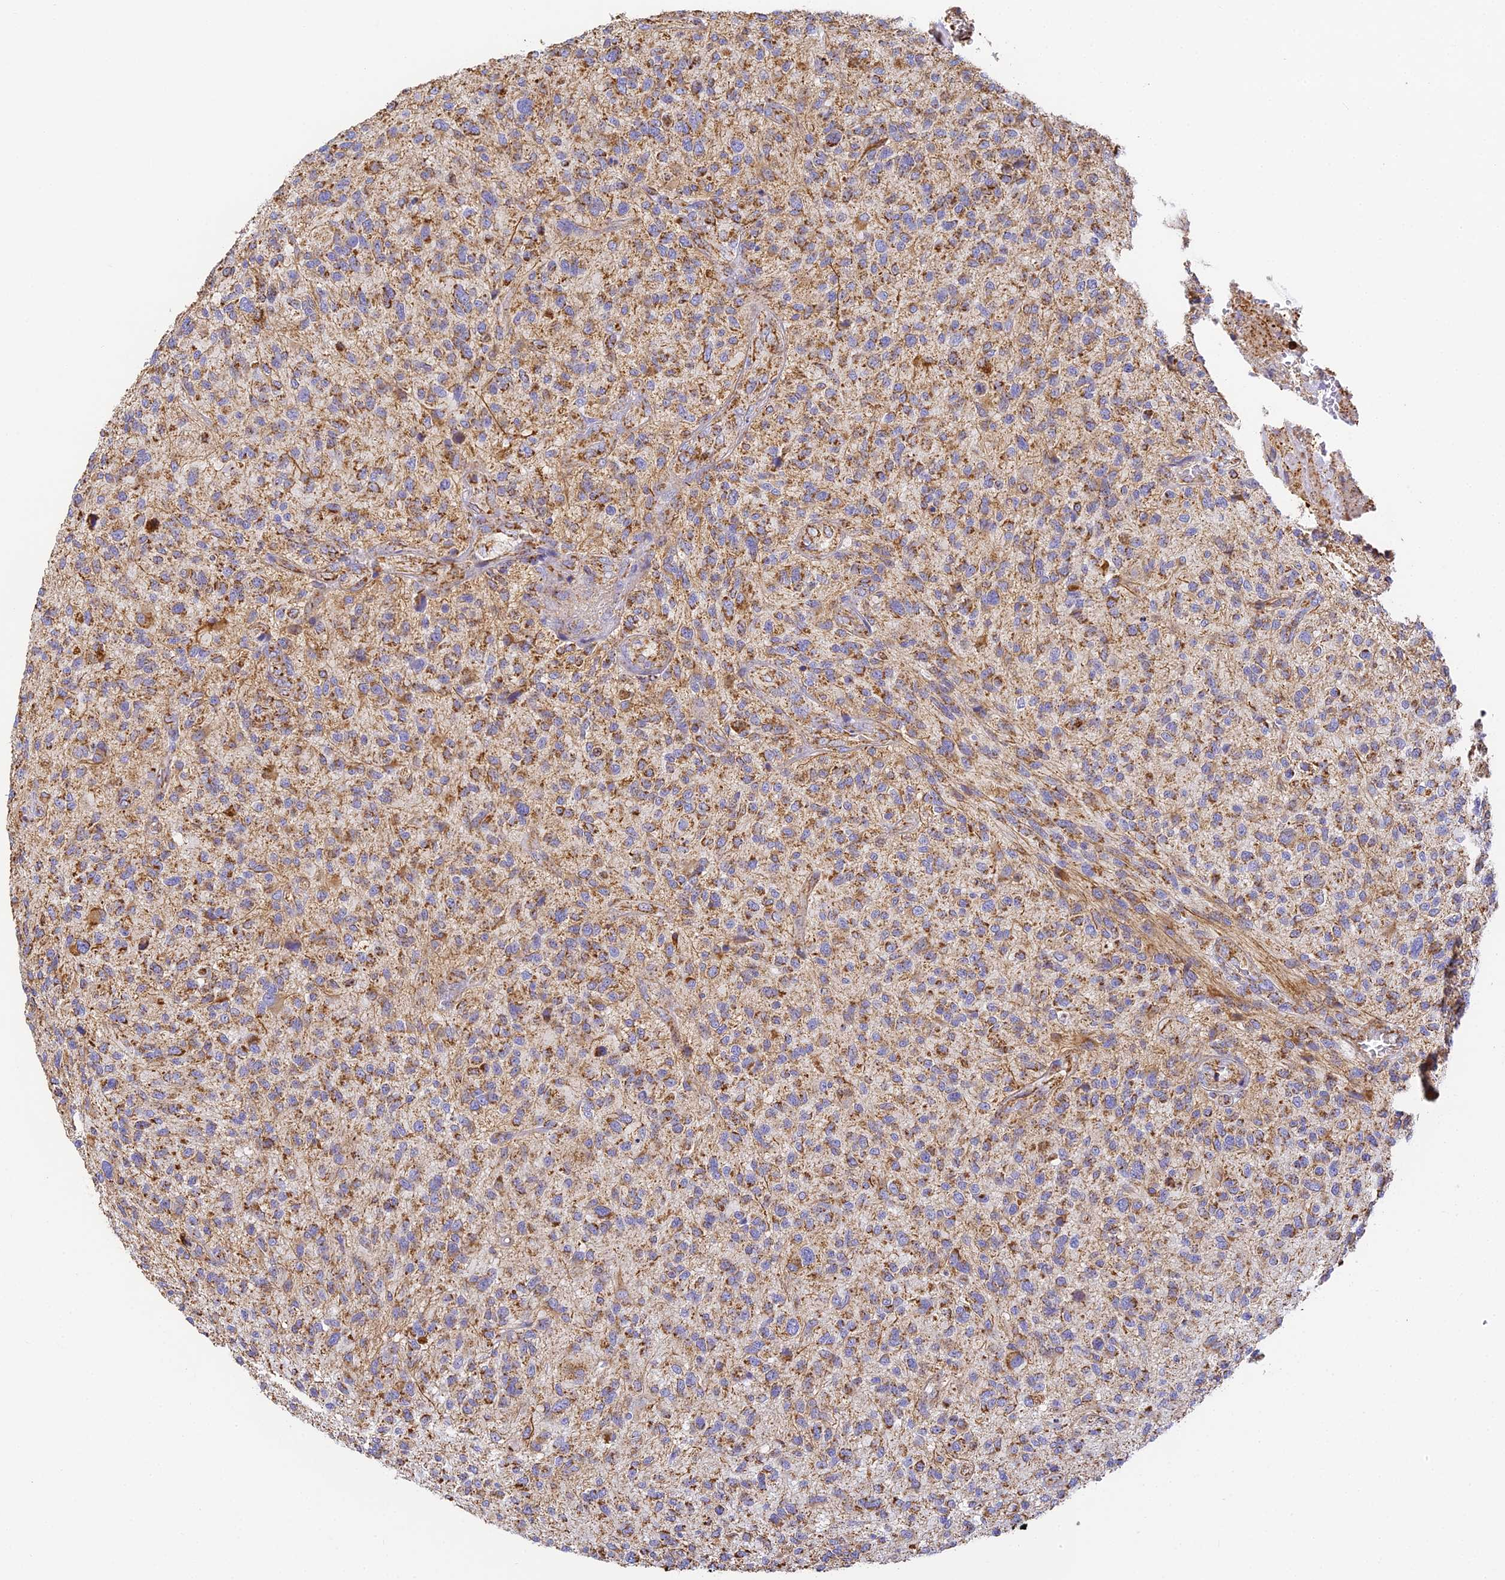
{"staining": {"intensity": "moderate", "quantity": "25%-75%", "location": "cytoplasmic/membranous"}, "tissue": "glioma", "cell_type": "Tumor cells", "image_type": "cancer", "snomed": [{"axis": "morphology", "description": "Glioma, malignant, High grade"}, {"axis": "topography", "description": "Brain"}], "caption": "DAB (3,3'-diaminobenzidine) immunohistochemical staining of glioma shows moderate cytoplasmic/membranous protein expression in about 25%-75% of tumor cells. (brown staining indicates protein expression, while blue staining denotes nuclei).", "gene": "COX6C", "patient": {"sex": "male", "age": 47}}